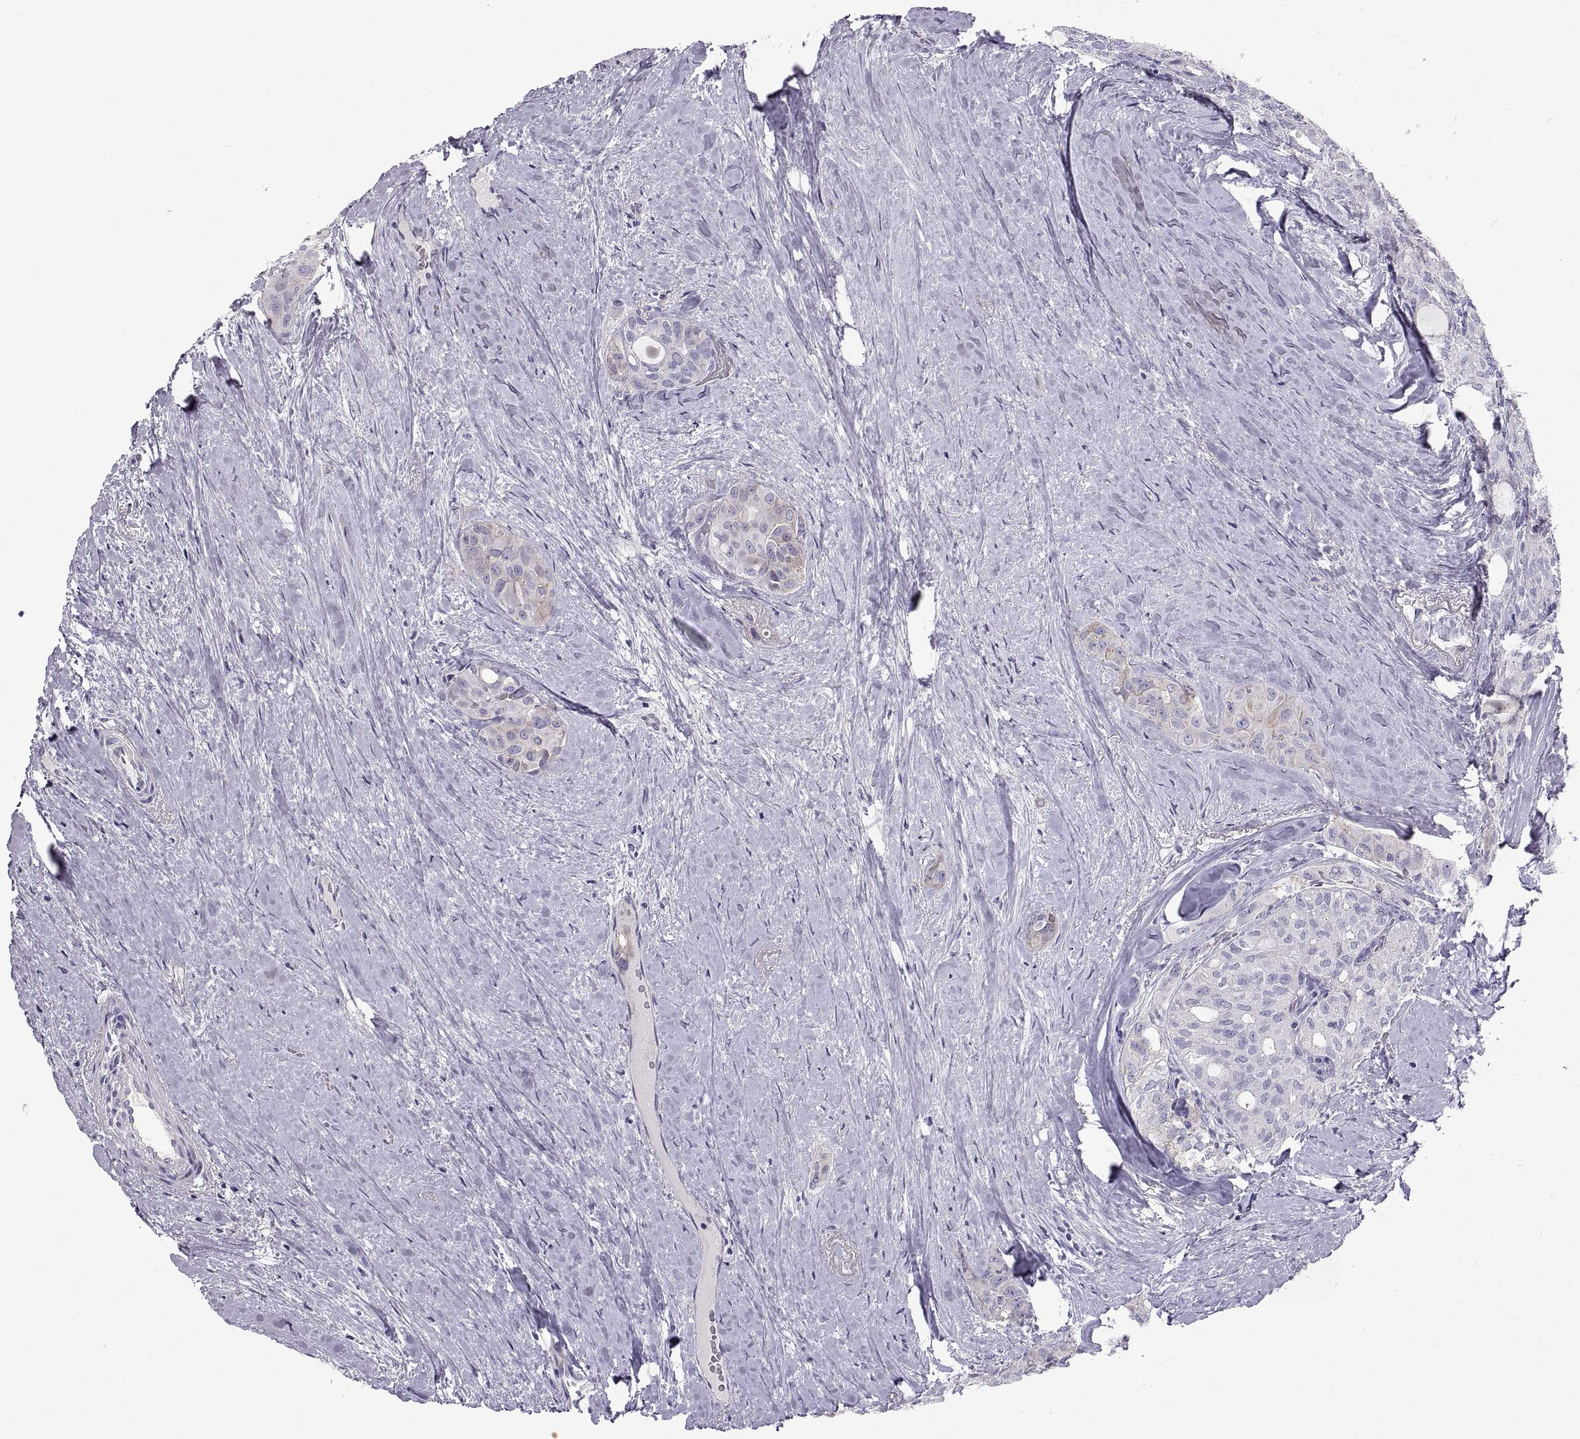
{"staining": {"intensity": "negative", "quantity": "none", "location": "none"}, "tissue": "thyroid cancer", "cell_type": "Tumor cells", "image_type": "cancer", "snomed": [{"axis": "morphology", "description": "Follicular adenoma carcinoma, NOS"}, {"axis": "topography", "description": "Thyroid gland"}], "caption": "Protein analysis of follicular adenoma carcinoma (thyroid) reveals no significant positivity in tumor cells.", "gene": "CRYBB3", "patient": {"sex": "male", "age": 75}}